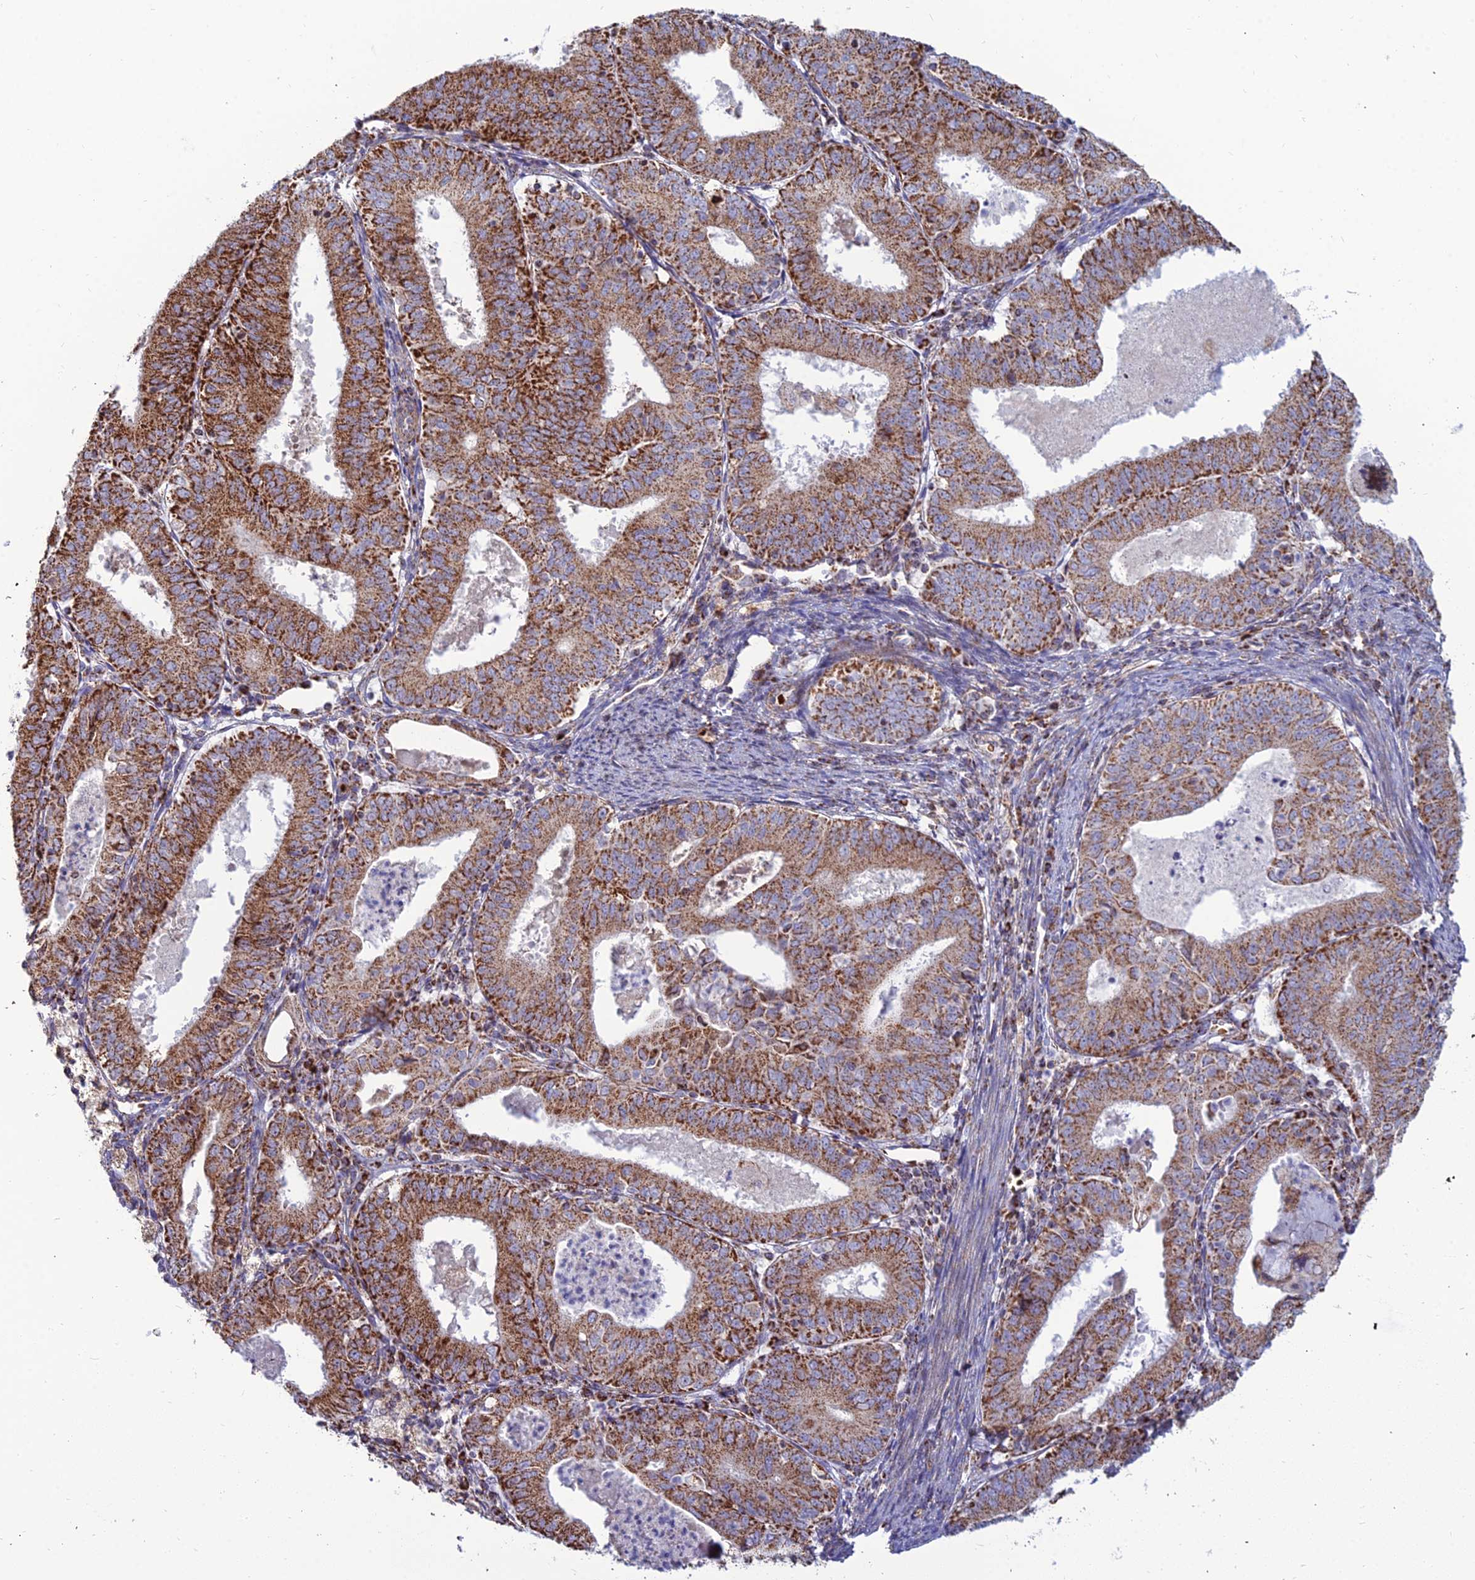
{"staining": {"intensity": "strong", "quantity": ">75%", "location": "cytoplasmic/membranous"}, "tissue": "endometrial cancer", "cell_type": "Tumor cells", "image_type": "cancer", "snomed": [{"axis": "morphology", "description": "Adenocarcinoma, NOS"}, {"axis": "topography", "description": "Endometrium"}], "caption": "Tumor cells display high levels of strong cytoplasmic/membranous positivity in about >75% of cells in endometrial cancer (adenocarcinoma).", "gene": "SLC35F4", "patient": {"sex": "female", "age": 57}}